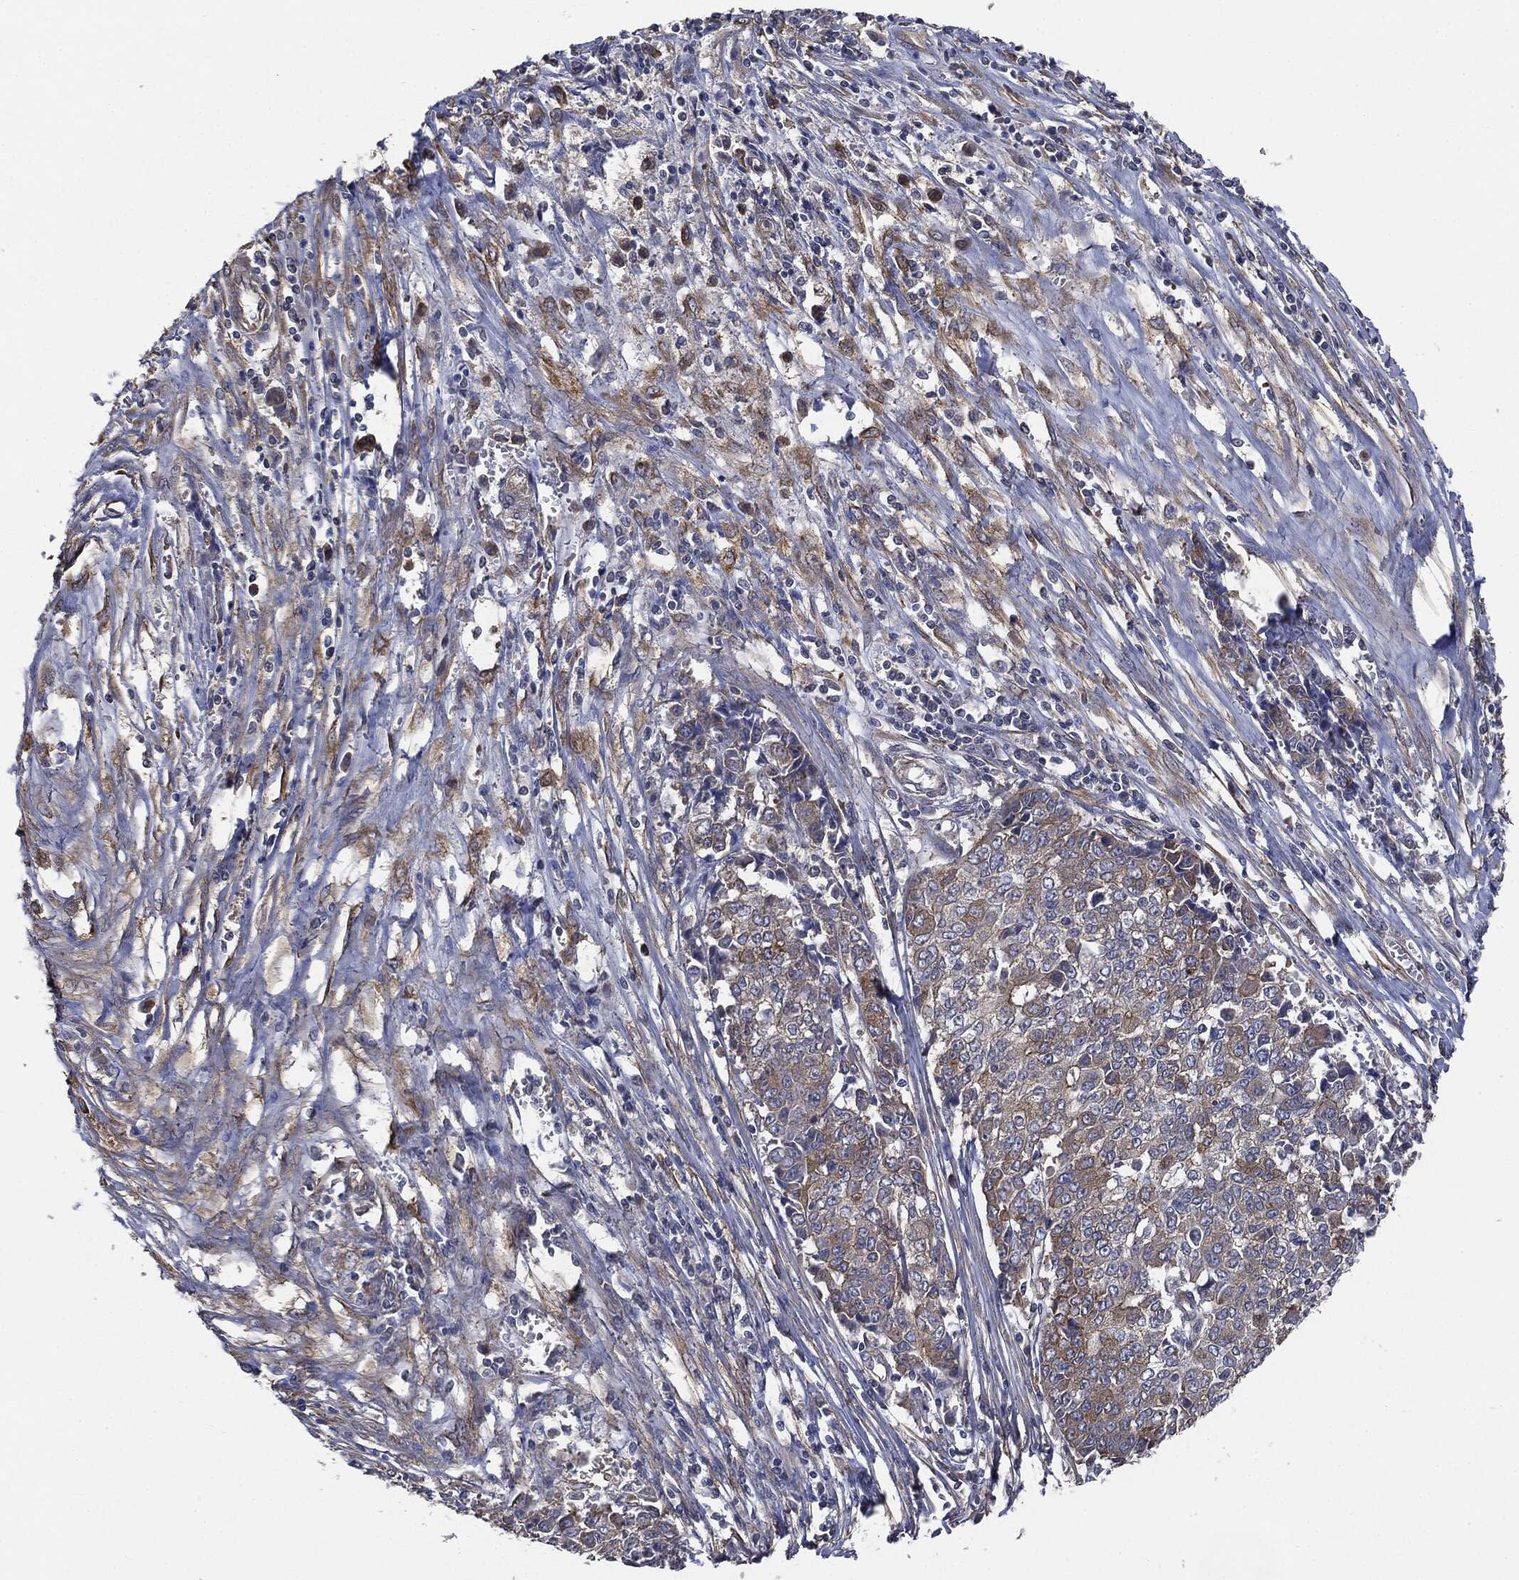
{"staining": {"intensity": "weak", "quantity": "25%-75%", "location": "cytoplasmic/membranous"}, "tissue": "ovarian cancer", "cell_type": "Tumor cells", "image_type": "cancer", "snomed": [{"axis": "morphology", "description": "Carcinoma, endometroid"}, {"axis": "topography", "description": "Ovary"}], "caption": "IHC (DAB (3,3'-diaminobenzidine)) staining of human ovarian cancer demonstrates weak cytoplasmic/membranous protein staining in approximately 25%-75% of tumor cells.", "gene": "EPS15L1", "patient": {"sex": "female", "age": 42}}